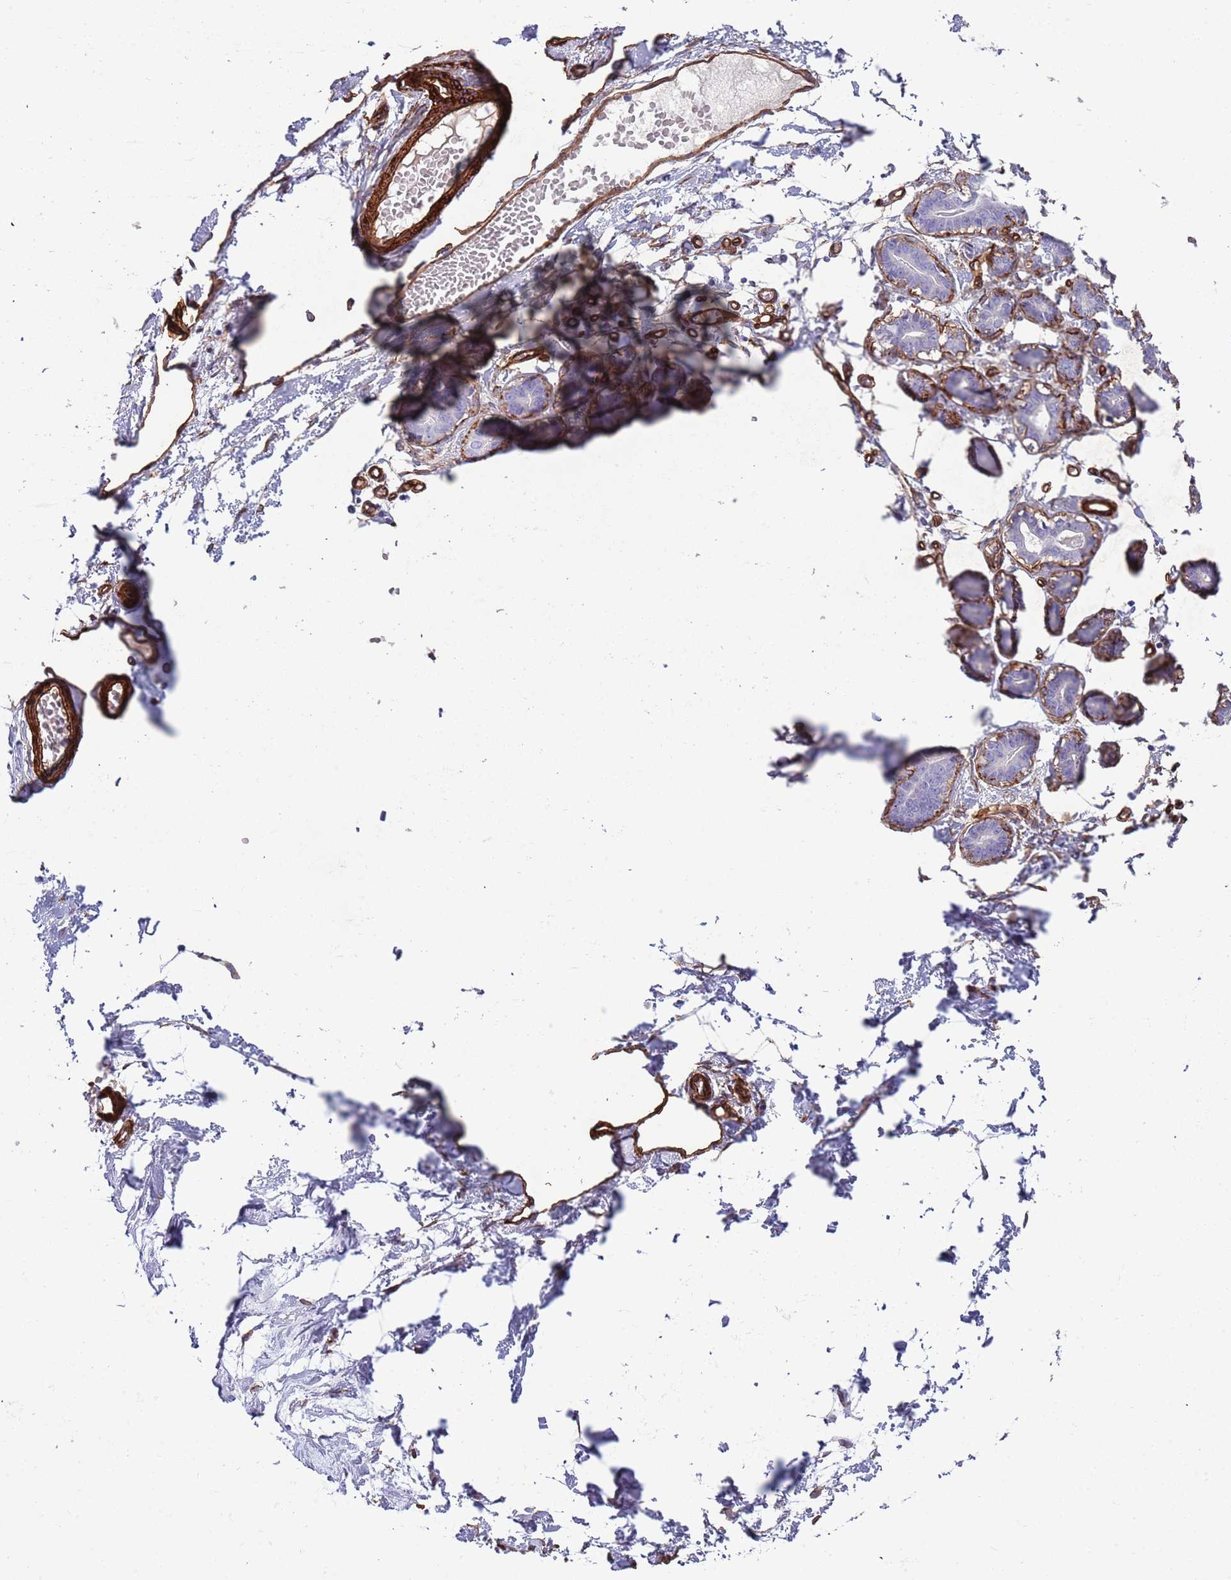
{"staining": {"intensity": "moderate", "quantity": "25%-75%", "location": "cytoplasmic/membranous"}, "tissue": "breast", "cell_type": "Adipocytes", "image_type": "normal", "snomed": [{"axis": "morphology", "description": "Normal tissue, NOS"}, {"axis": "topography", "description": "Breast"}], "caption": "Immunohistochemistry (IHC) of normal breast shows medium levels of moderate cytoplasmic/membranous positivity in approximately 25%-75% of adipocytes.", "gene": "CAV2", "patient": {"sex": "female", "age": 27}}